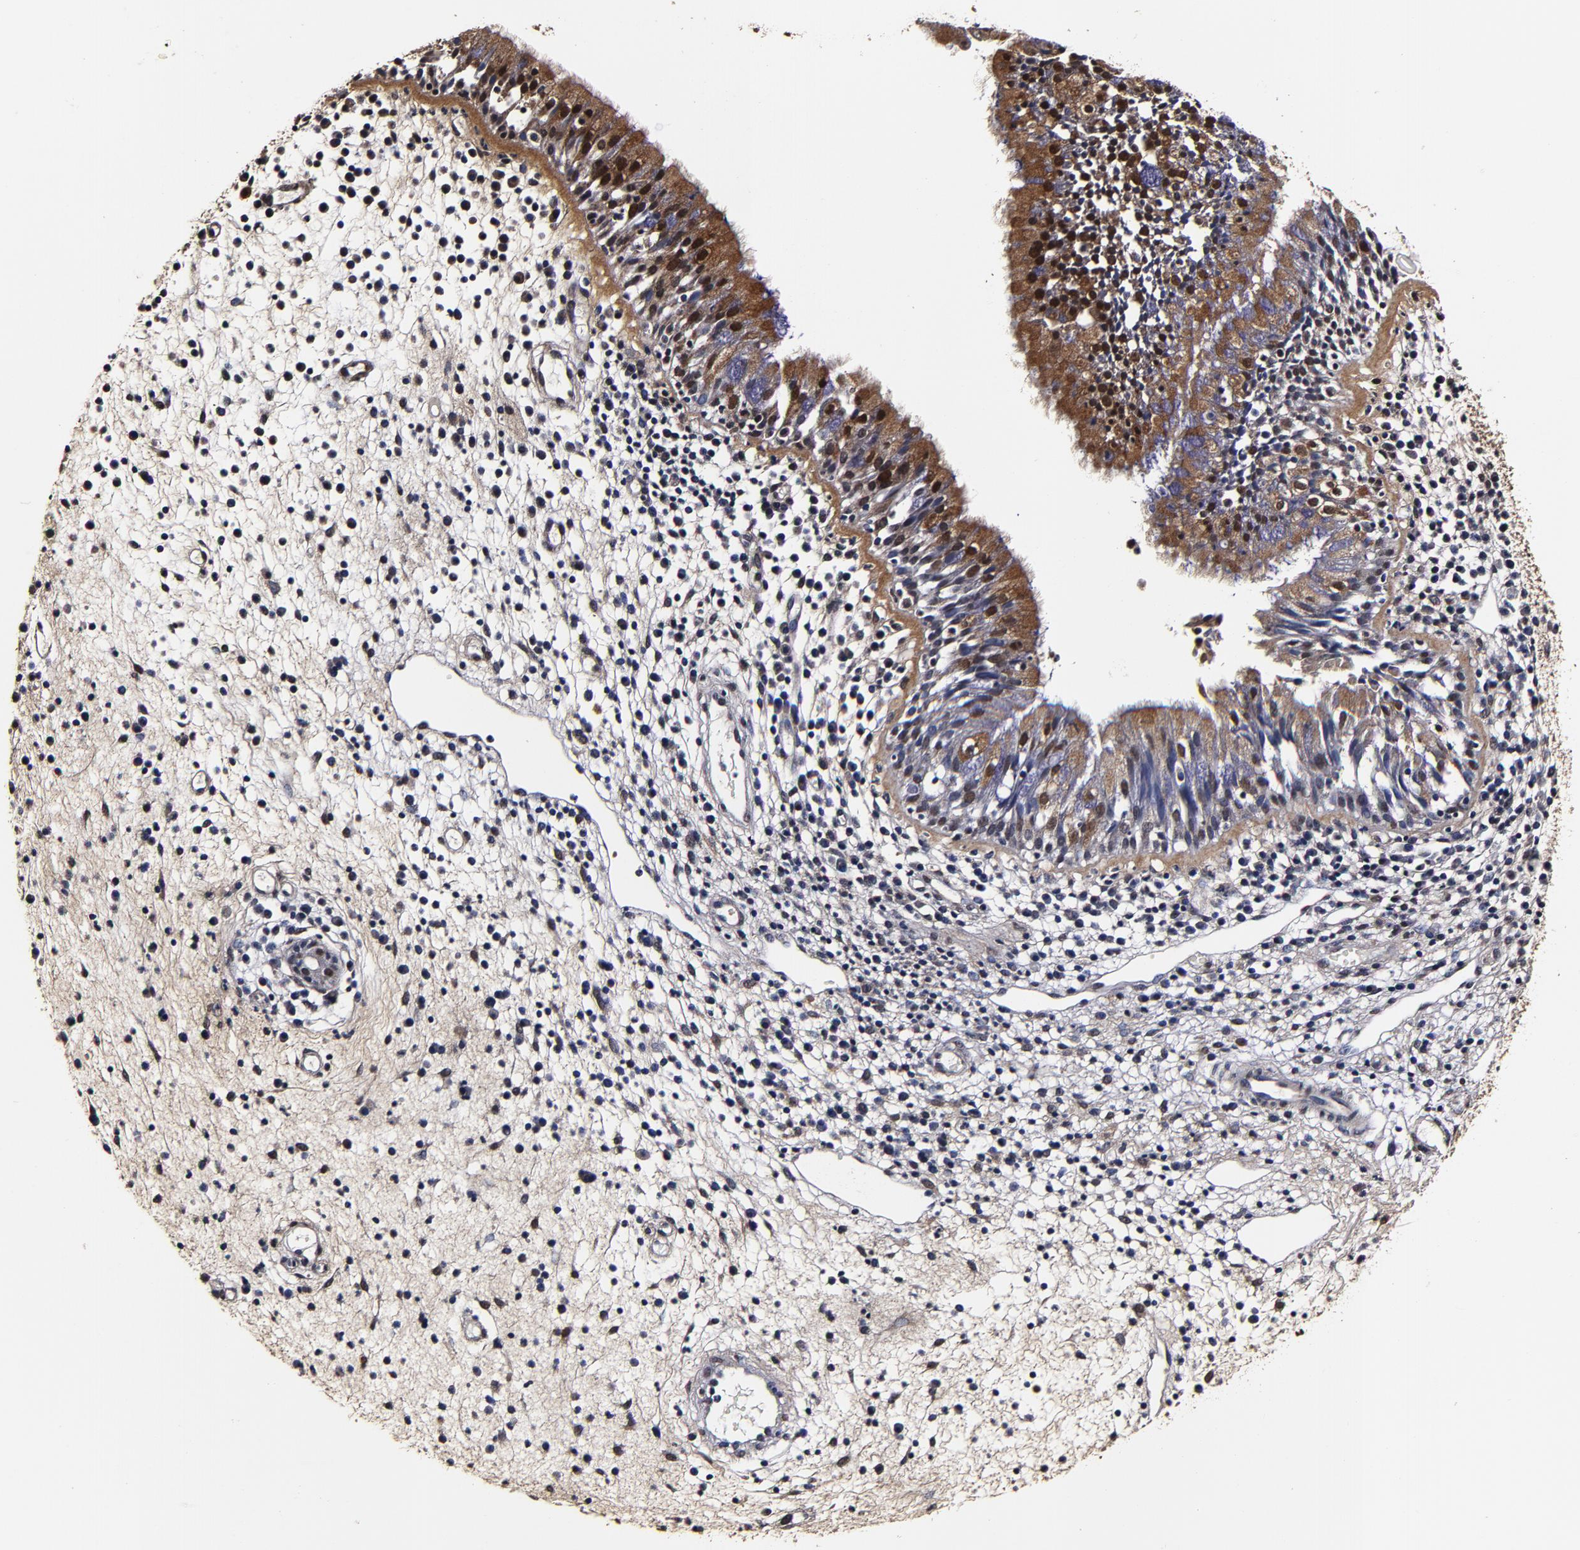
{"staining": {"intensity": "strong", "quantity": ">75%", "location": "cytoplasmic/membranous"}, "tissue": "nasopharynx", "cell_type": "Respiratory epithelial cells", "image_type": "normal", "snomed": [{"axis": "morphology", "description": "Normal tissue, NOS"}, {"axis": "morphology", "description": "Inflammation, NOS"}, {"axis": "morphology", "description": "Malignant melanoma, Metastatic site"}, {"axis": "topography", "description": "Nasopharynx"}], "caption": "Respiratory epithelial cells show high levels of strong cytoplasmic/membranous staining in approximately >75% of cells in unremarkable human nasopharynx. (Stains: DAB (3,3'-diaminobenzidine) in brown, nuclei in blue, Microscopy: brightfield microscopy at high magnification).", "gene": "MMP15", "patient": {"sex": "female", "age": 55}}